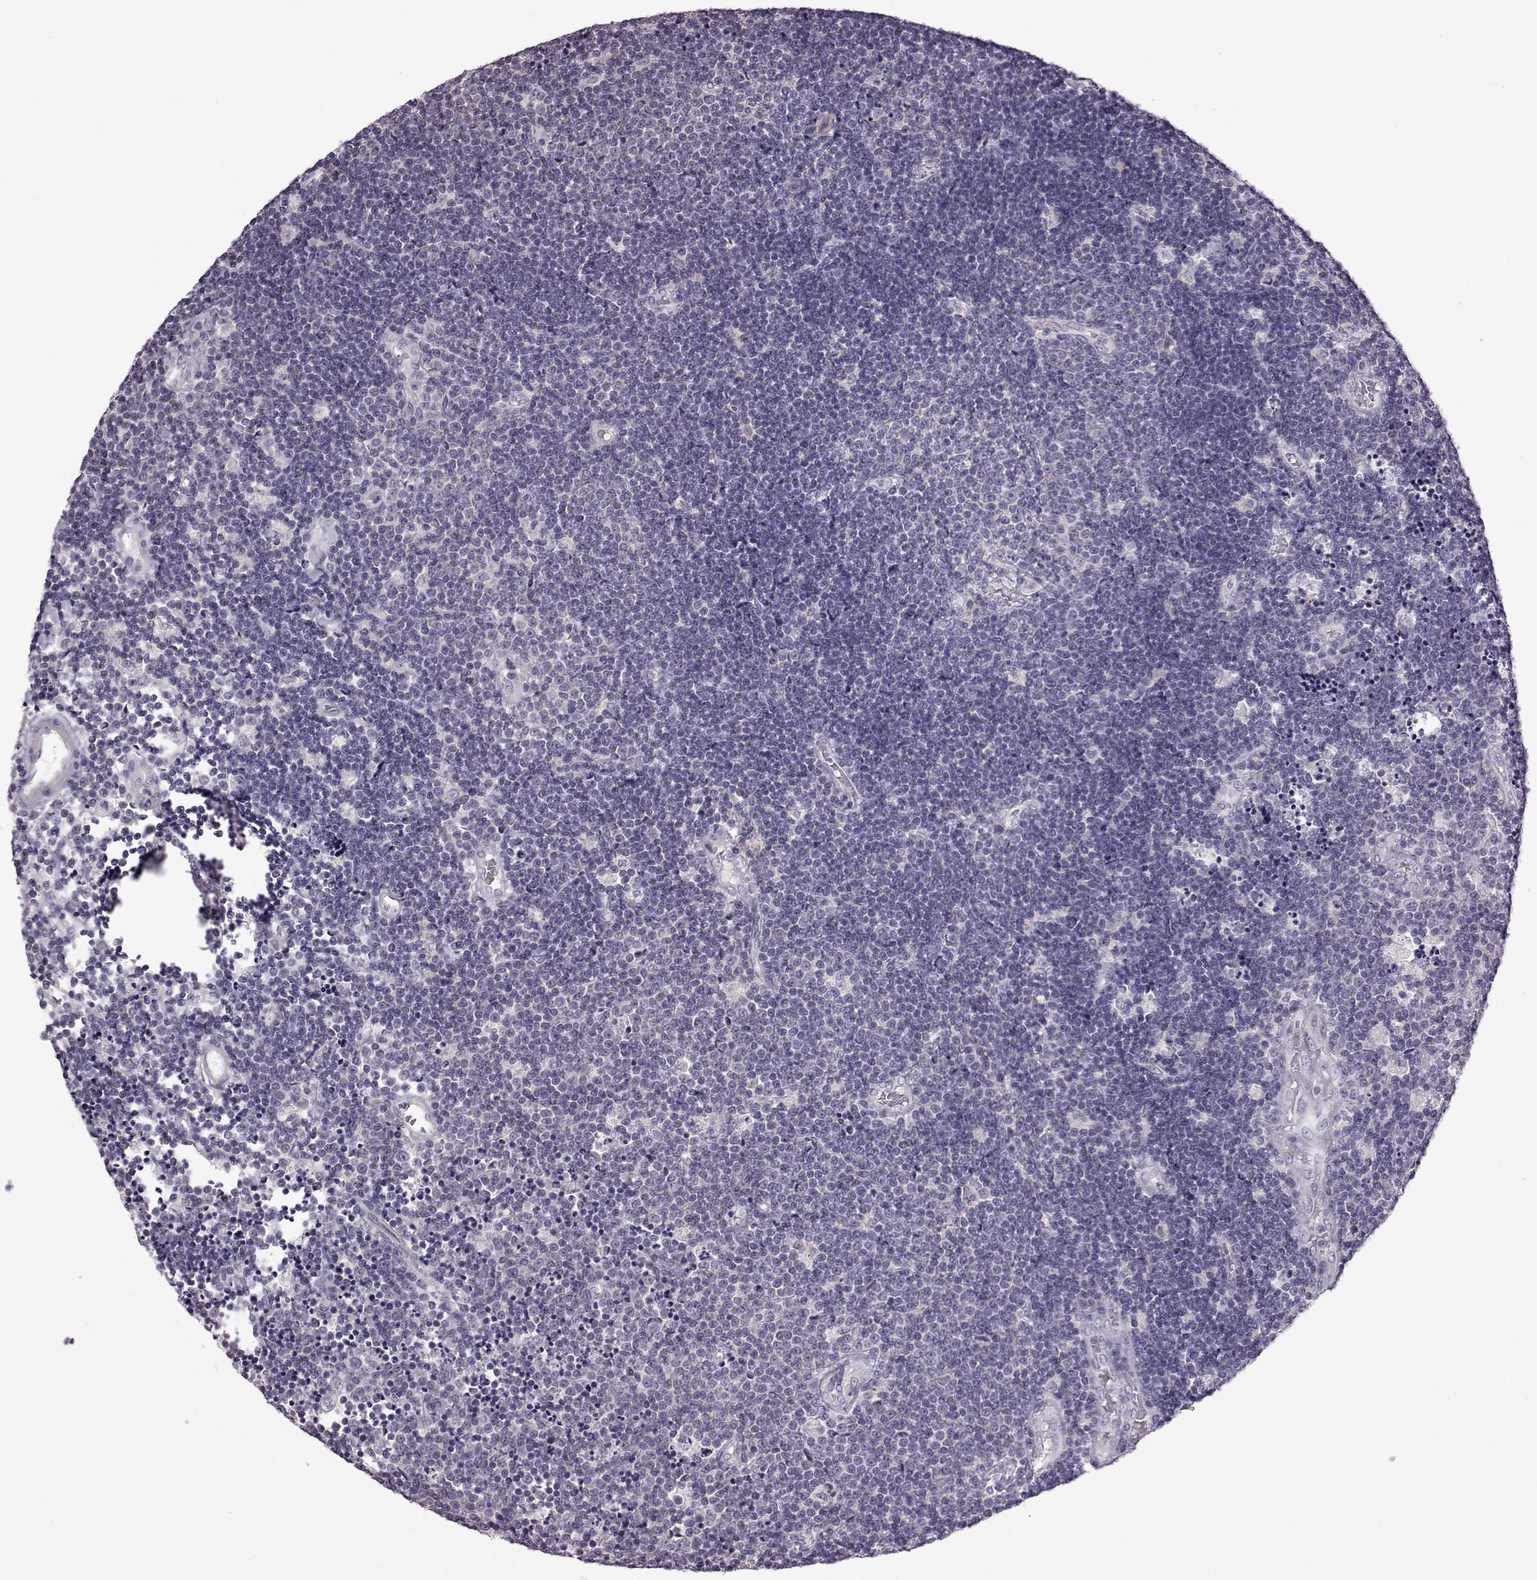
{"staining": {"intensity": "negative", "quantity": "none", "location": "none"}, "tissue": "lymphoma", "cell_type": "Tumor cells", "image_type": "cancer", "snomed": [{"axis": "morphology", "description": "Malignant lymphoma, non-Hodgkin's type, Low grade"}, {"axis": "topography", "description": "Brain"}], "caption": "This is an IHC image of human malignant lymphoma, non-Hodgkin's type (low-grade). There is no expression in tumor cells.", "gene": "ADGRG2", "patient": {"sex": "female", "age": 66}}